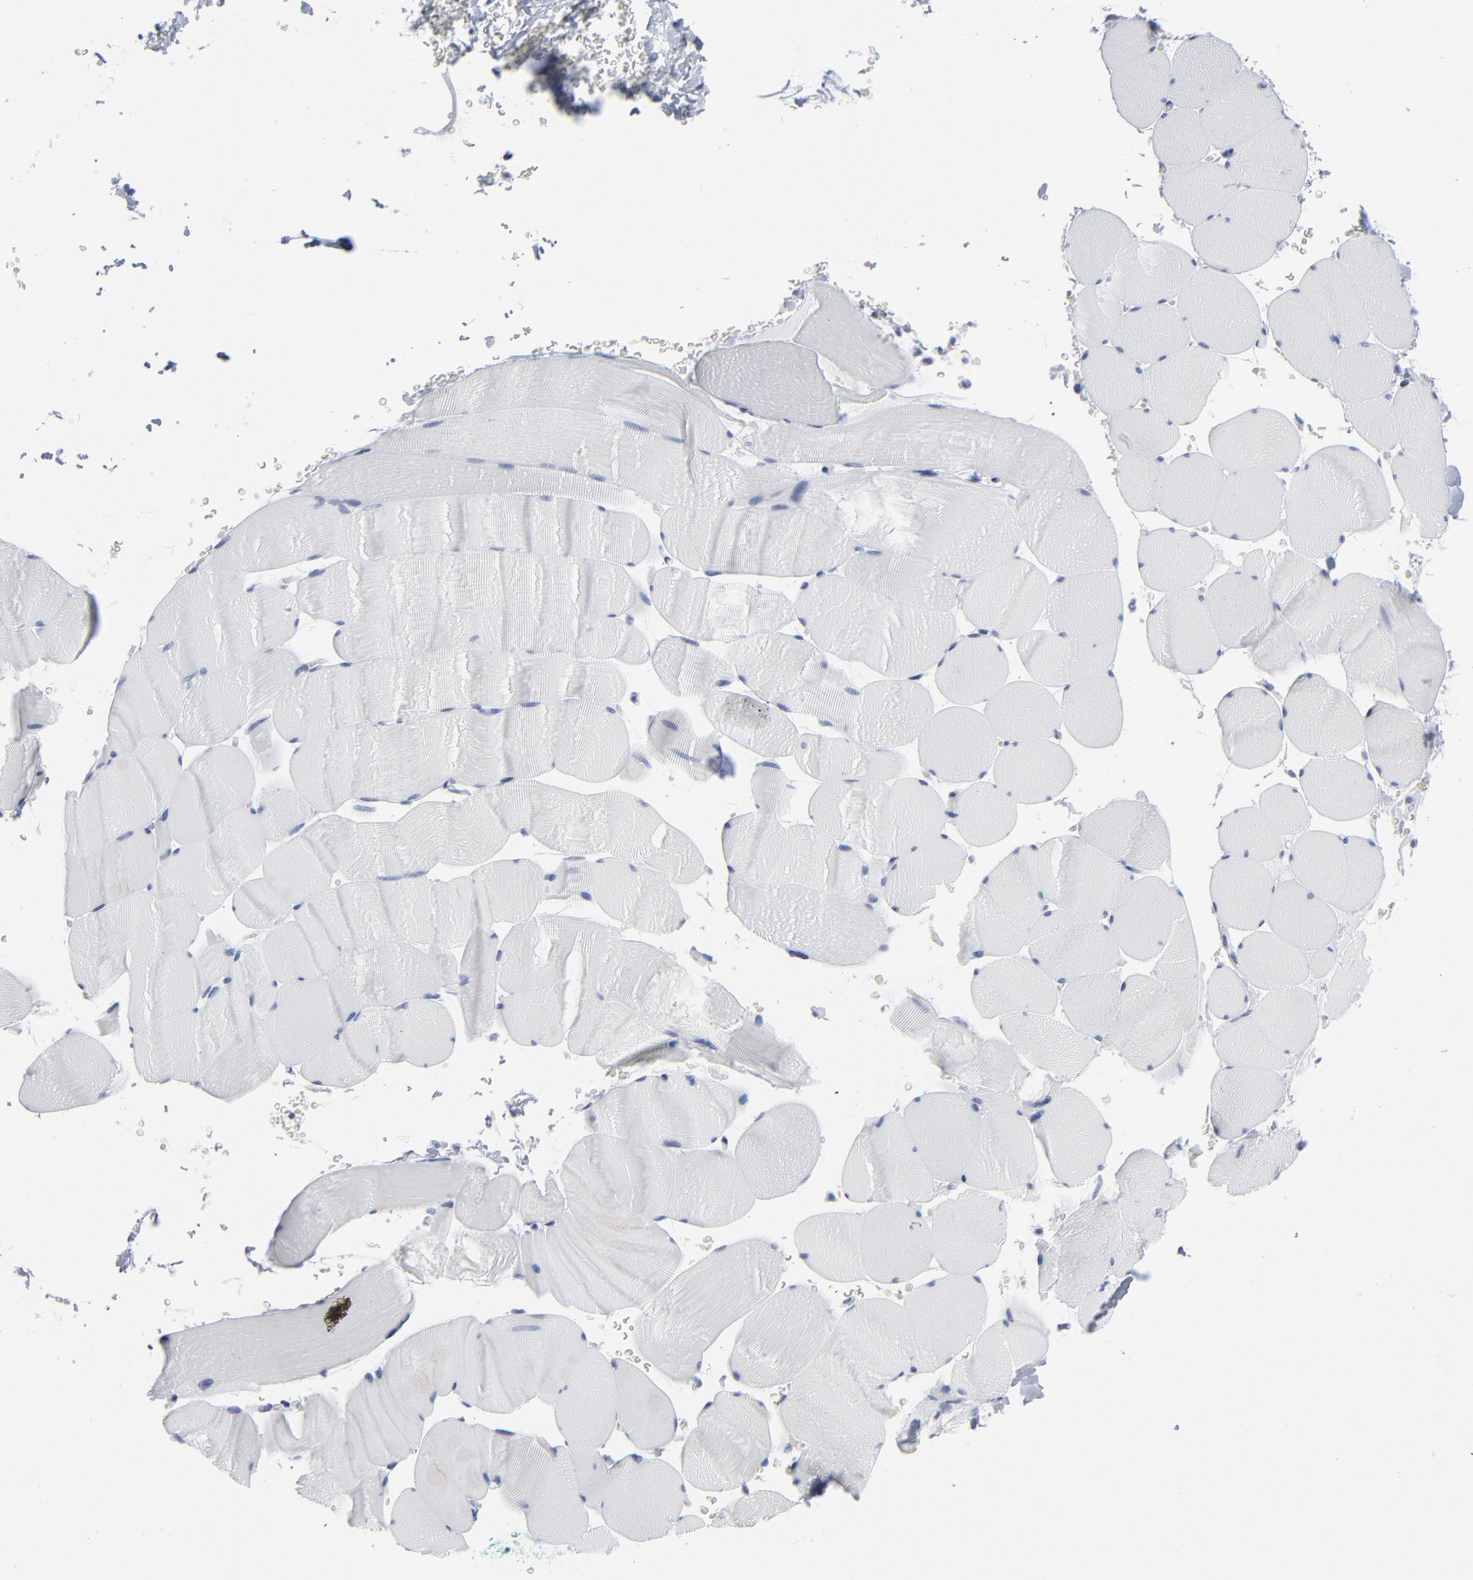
{"staining": {"intensity": "negative", "quantity": "none", "location": "none"}, "tissue": "skeletal muscle", "cell_type": "Myocytes", "image_type": "normal", "snomed": [{"axis": "morphology", "description": "Normal tissue, NOS"}, {"axis": "topography", "description": "Skeletal muscle"}], "caption": "The histopathology image shows no staining of myocytes in benign skeletal muscle. The staining was performed using DAB (3,3'-diaminobenzidine) to visualize the protein expression in brown, while the nuclei were stained in blue with hematoxylin (Magnification: 20x).", "gene": "PAGE1", "patient": {"sex": "male", "age": 62}}